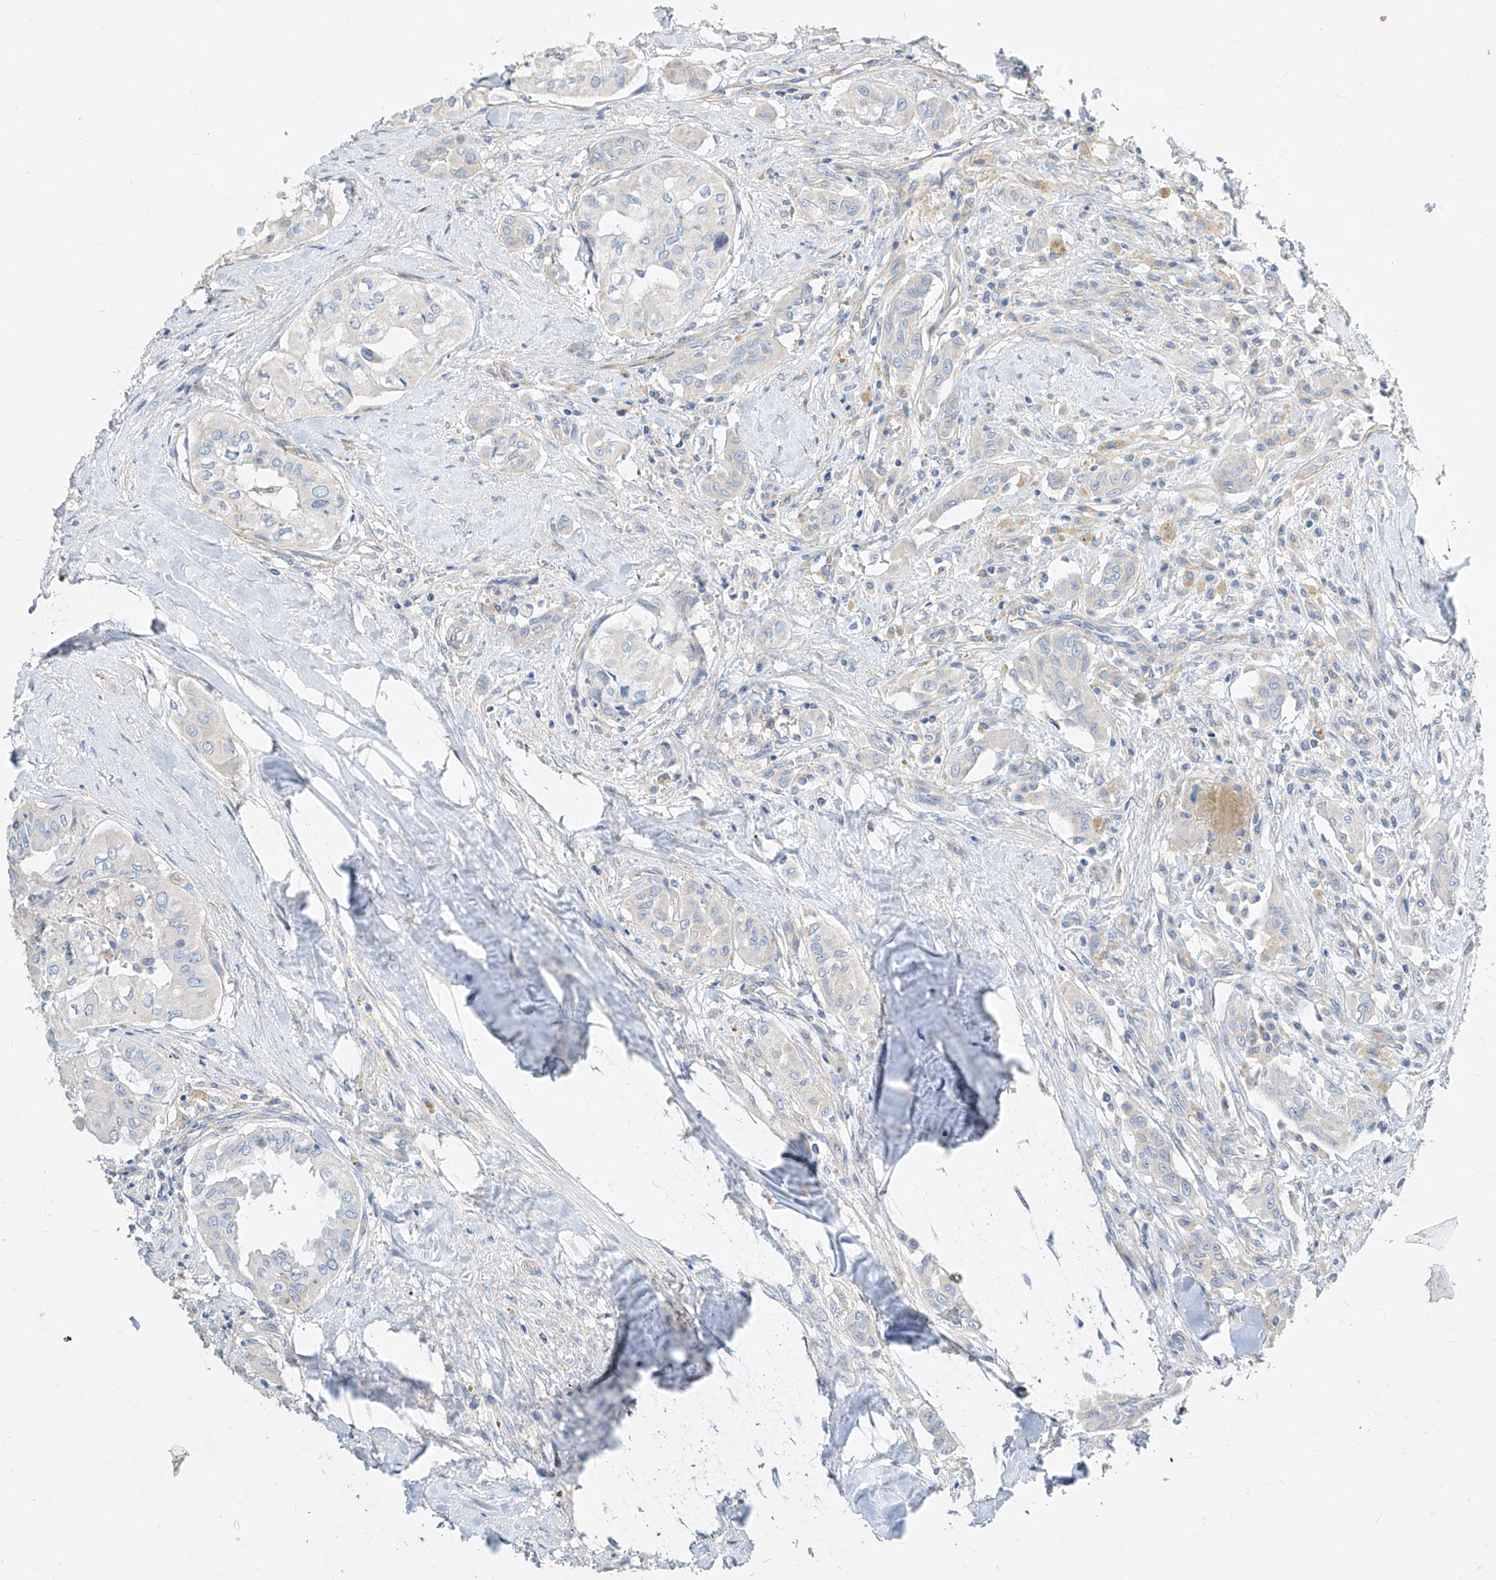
{"staining": {"intensity": "negative", "quantity": "none", "location": "none"}, "tissue": "thyroid cancer", "cell_type": "Tumor cells", "image_type": "cancer", "snomed": [{"axis": "morphology", "description": "Papillary adenocarcinoma, NOS"}, {"axis": "topography", "description": "Thyroid gland"}], "caption": "Thyroid cancer was stained to show a protein in brown. There is no significant staining in tumor cells.", "gene": "SCGB2A1", "patient": {"sex": "female", "age": 59}}